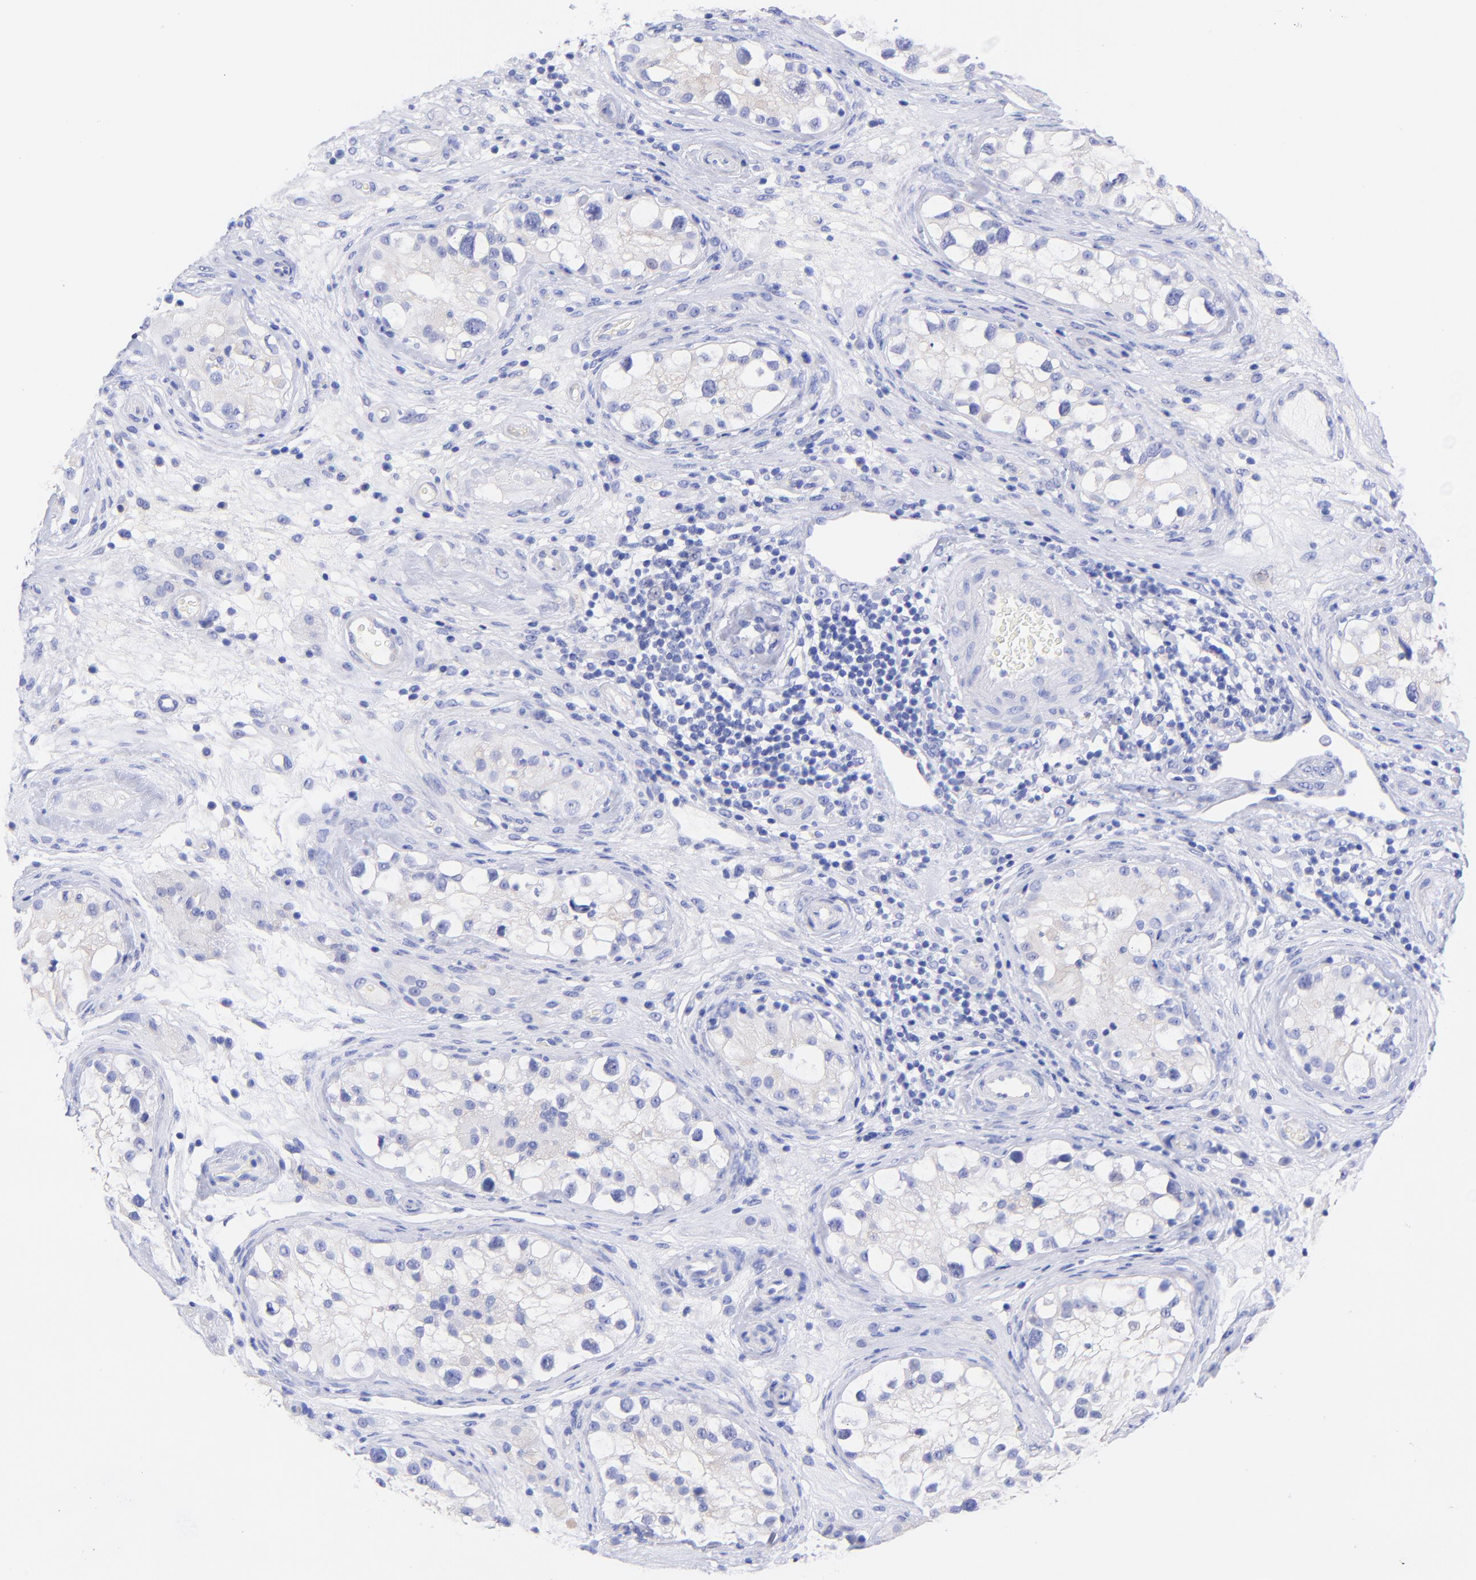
{"staining": {"intensity": "negative", "quantity": "none", "location": "none"}, "tissue": "testis cancer", "cell_type": "Tumor cells", "image_type": "cancer", "snomed": [{"axis": "morphology", "description": "Carcinoma, Embryonal, NOS"}, {"axis": "topography", "description": "Testis"}], "caption": "Immunohistochemistry (IHC) of human testis embryonal carcinoma demonstrates no positivity in tumor cells. Brightfield microscopy of immunohistochemistry stained with DAB (3,3'-diaminobenzidine) (brown) and hematoxylin (blue), captured at high magnification.", "gene": "GPHN", "patient": {"sex": "male", "age": 31}}